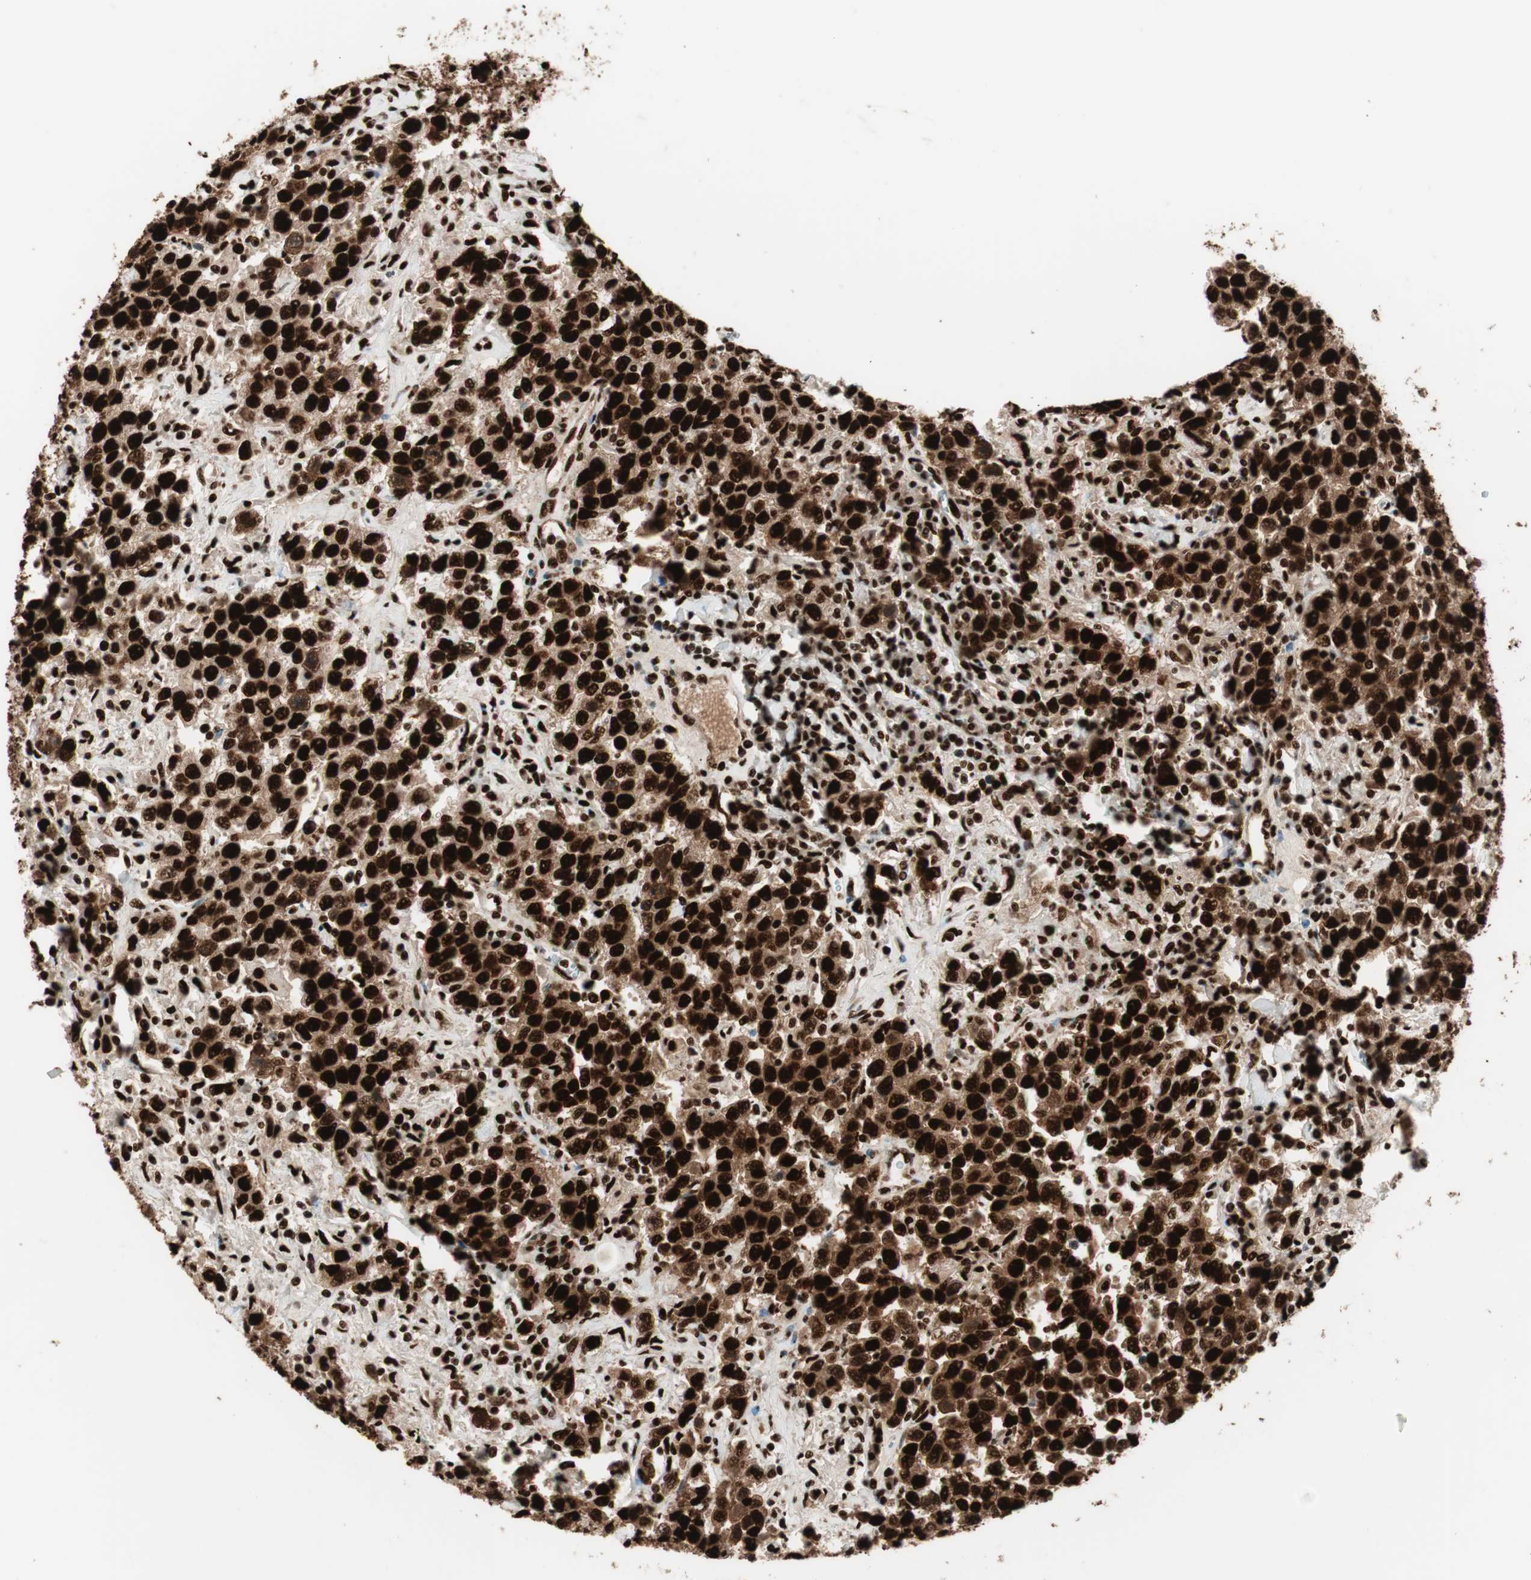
{"staining": {"intensity": "strong", "quantity": ">75%", "location": "cytoplasmic/membranous,nuclear"}, "tissue": "testis cancer", "cell_type": "Tumor cells", "image_type": "cancer", "snomed": [{"axis": "morphology", "description": "Seminoma, NOS"}, {"axis": "topography", "description": "Testis"}], "caption": "Seminoma (testis) was stained to show a protein in brown. There is high levels of strong cytoplasmic/membranous and nuclear staining in approximately >75% of tumor cells. (IHC, brightfield microscopy, high magnification).", "gene": "PSME3", "patient": {"sex": "male", "age": 41}}